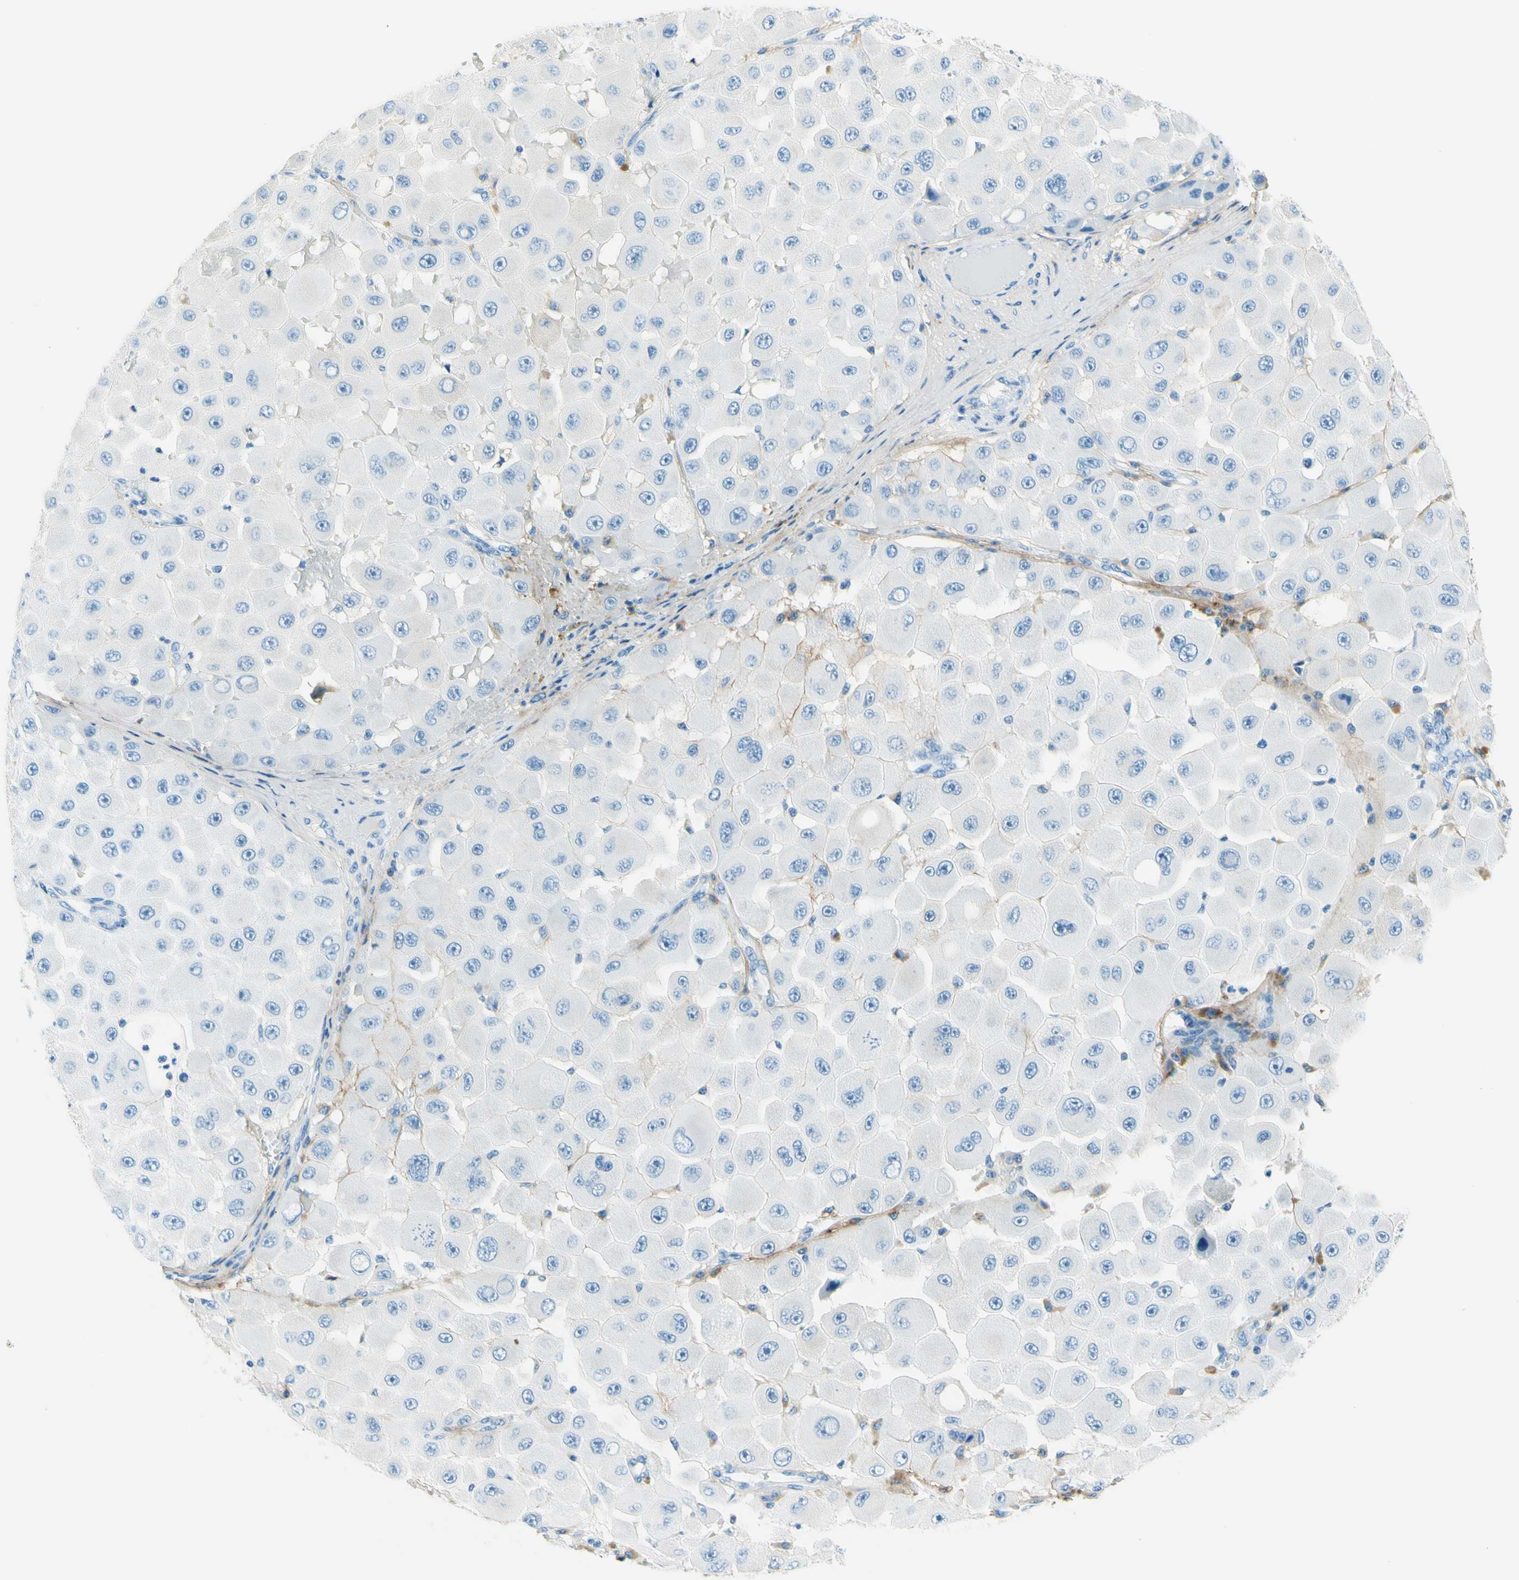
{"staining": {"intensity": "negative", "quantity": "none", "location": "none"}, "tissue": "melanoma", "cell_type": "Tumor cells", "image_type": "cancer", "snomed": [{"axis": "morphology", "description": "Malignant melanoma, NOS"}, {"axis": "topography", "description": "Skin"}], "caption": "A photomicrograph of human melanoma is negative for staining in tumor cells.", "gene": "MFAP5", "patient": {"sex": "female", "age": 81}}